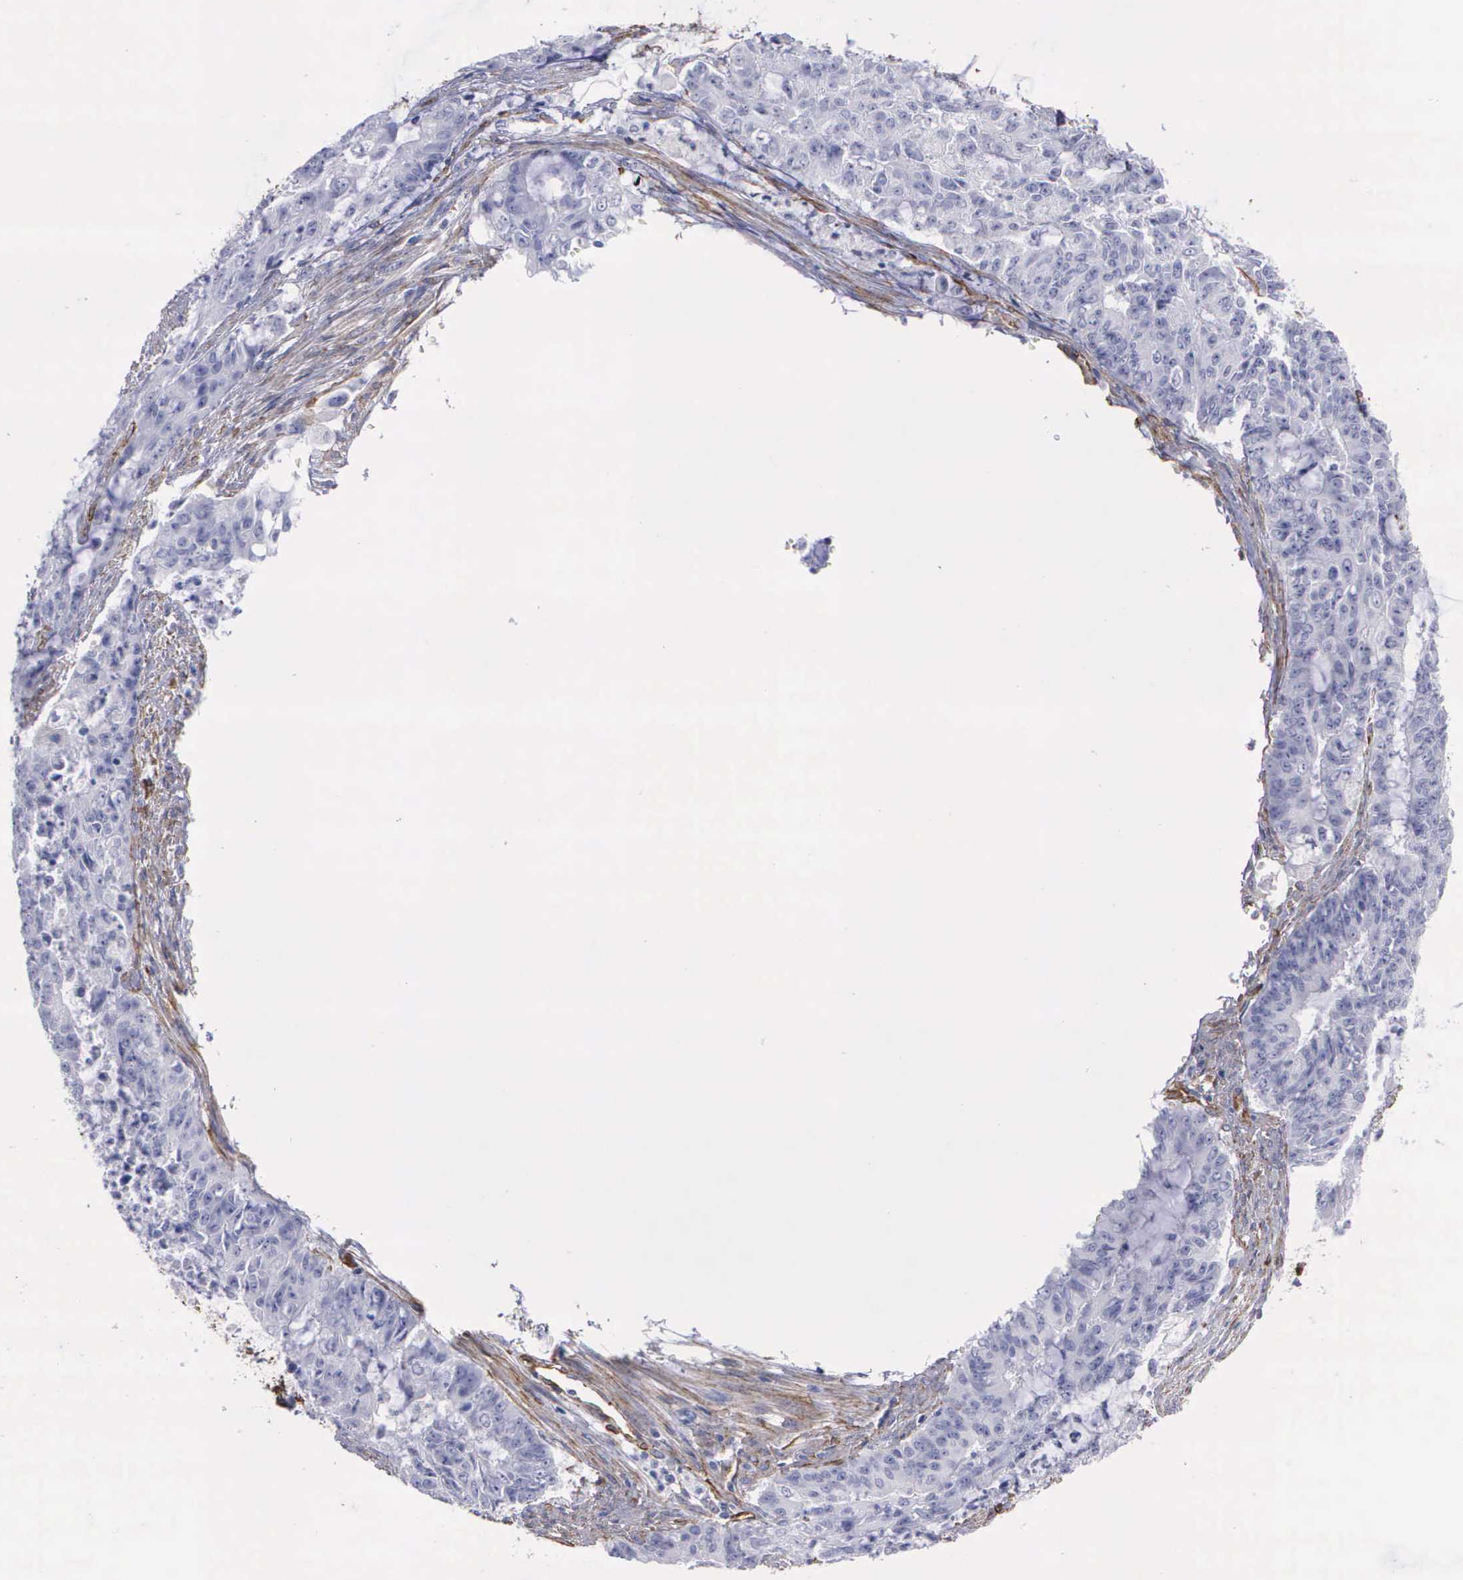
{"staining": {"intensity": "negative", "quantity": "none", "location": "none"}, "tissue": "endometrial cancer", "cell_type": "Tumor cells", "image_type": "cancer", "snomed": [{"axis": "morphology", "description": "Adenocarcinoma, NOS"}, {"axis": "topography", "description": "Endometrium"}], "caption": "The immunohistochemistry (IHC) micrograph has no significant staining in tumor cells of endometrial cancer tissue.", "gene": "MAGEB10", "patient": {"sex": "female", "age": 75}}